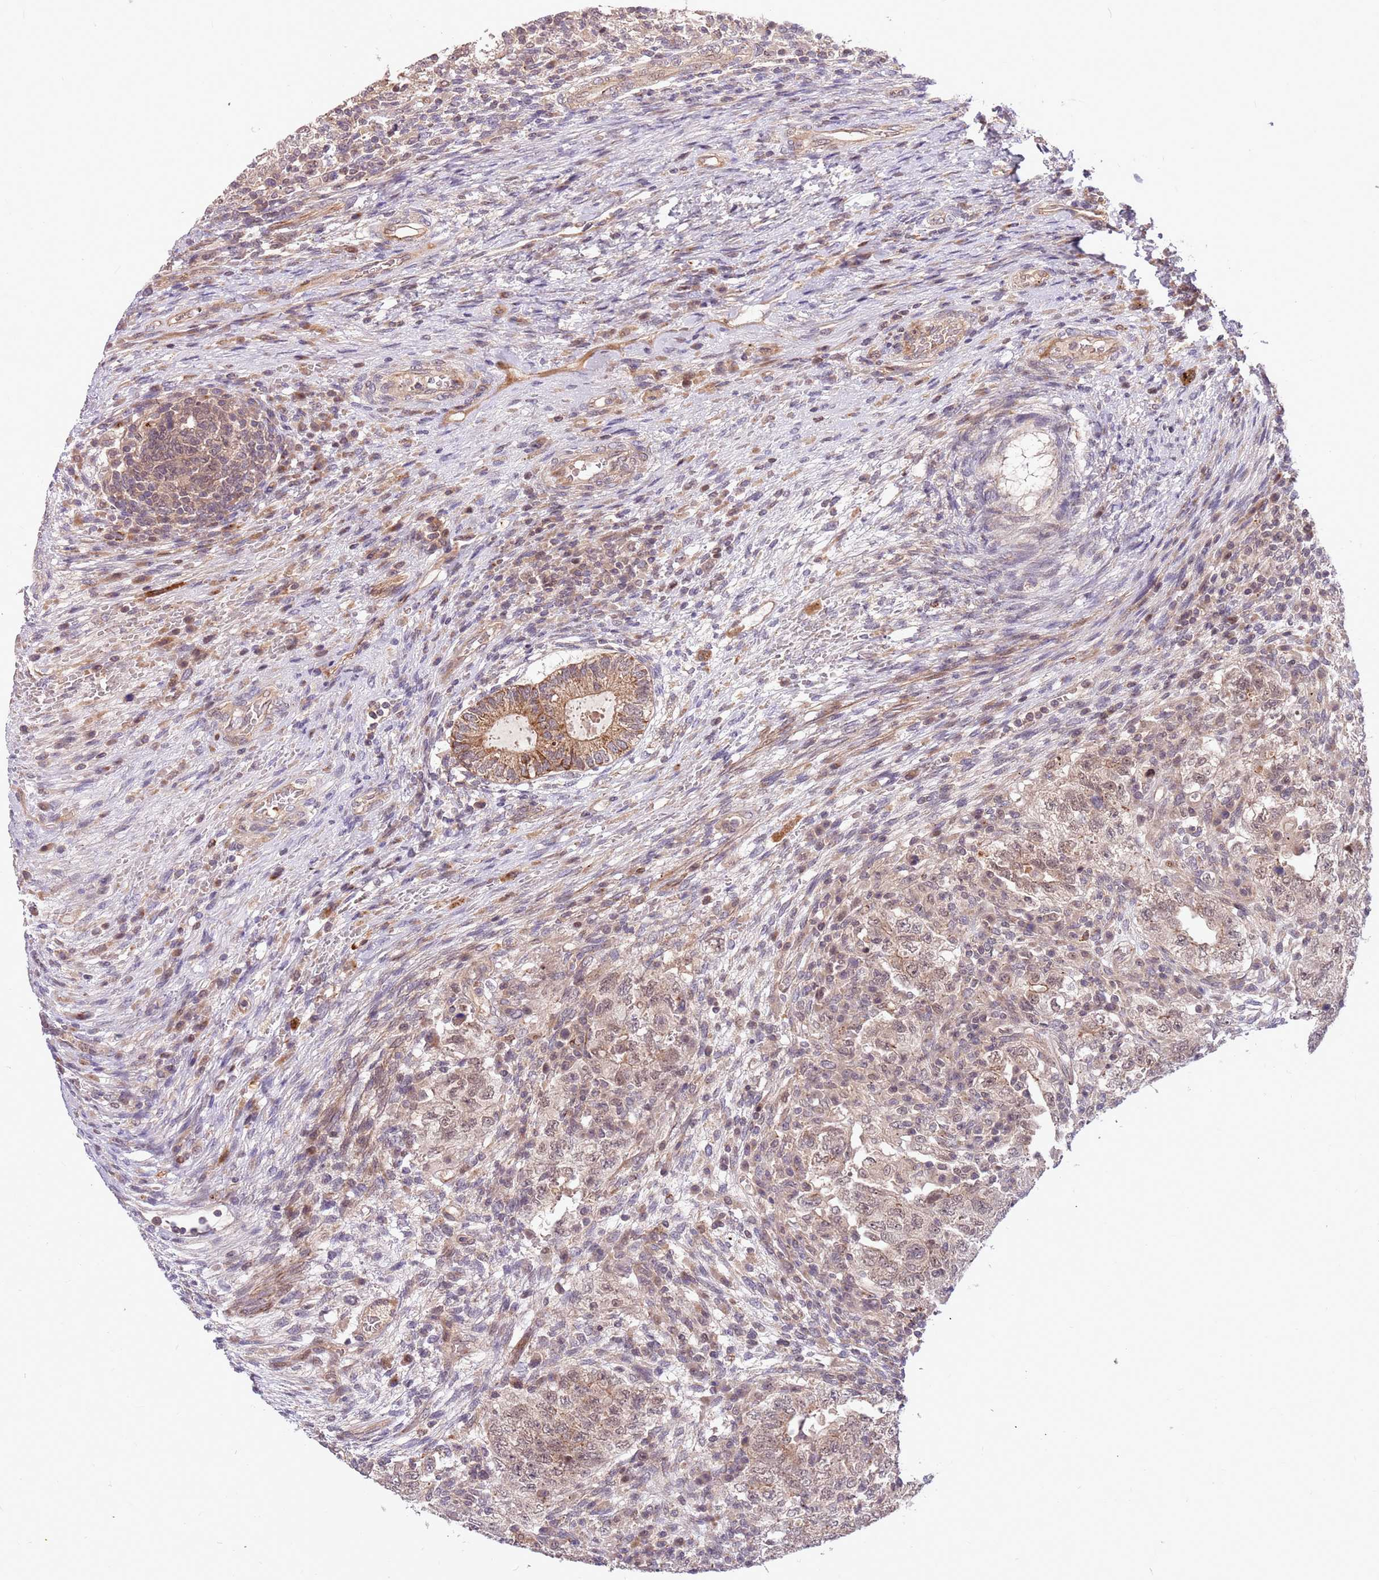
{"staining": {"intensity": "weak", "quantity": ">75%", "location": "nuclear"}, "tissue": "testis cancer", "cell_type": "Tumor cells", "image_type": "cancer", "snomed": [{"axis": "morphology", "description": "Carcinoma, Embryonal, NOS"}, {"axis": "topography", "description": "Testis"}], "caption": "Immunohistochemistry (IHC) micrograph of human embryonal carcinoma (testis) stained for a protein (brown), which demonstrates low levels of weak nuclear positivity in approximately >75% of tumor cells.", "gene": "HAUS3", "patient": {"sex": "male", "age": 26}}